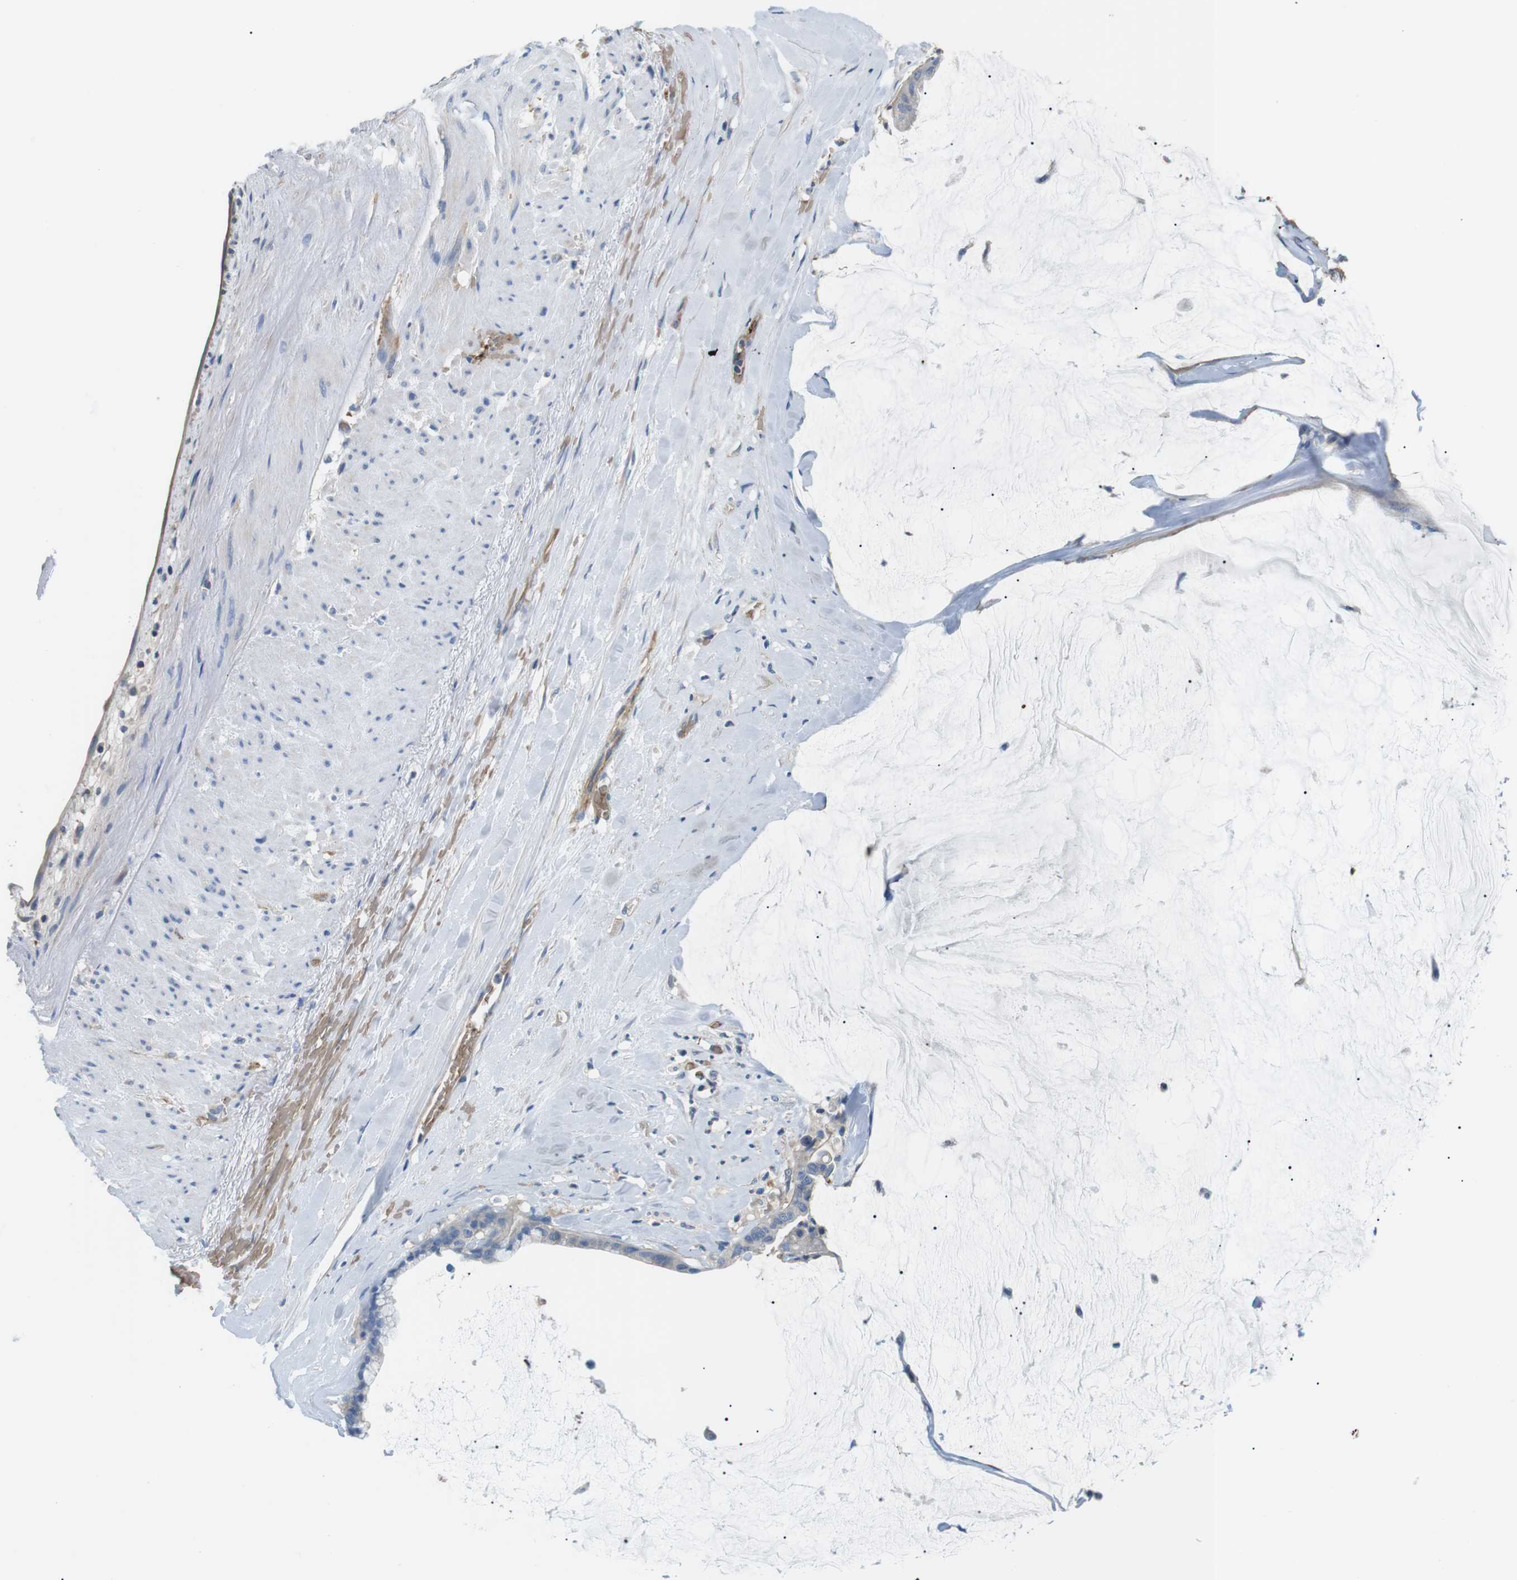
{"staining": {"intensity": "negative", "quantity": "none", "location": "none"}, "tissue": "pancreatic cancer", "cell_type": "Tumor cells", "image_type": "cancer", "snomed": [{"axis": "morphology", "description": "Adenocarcinoma, NOS"}, {"axis": "topography", "description": "Pancreas"}], "caption": "Tumor cells show no significant protein staining in pancreatic adenocarcinoma.", "gene": "ADCY10", "patient": {"sex": "male", "age": 41}}